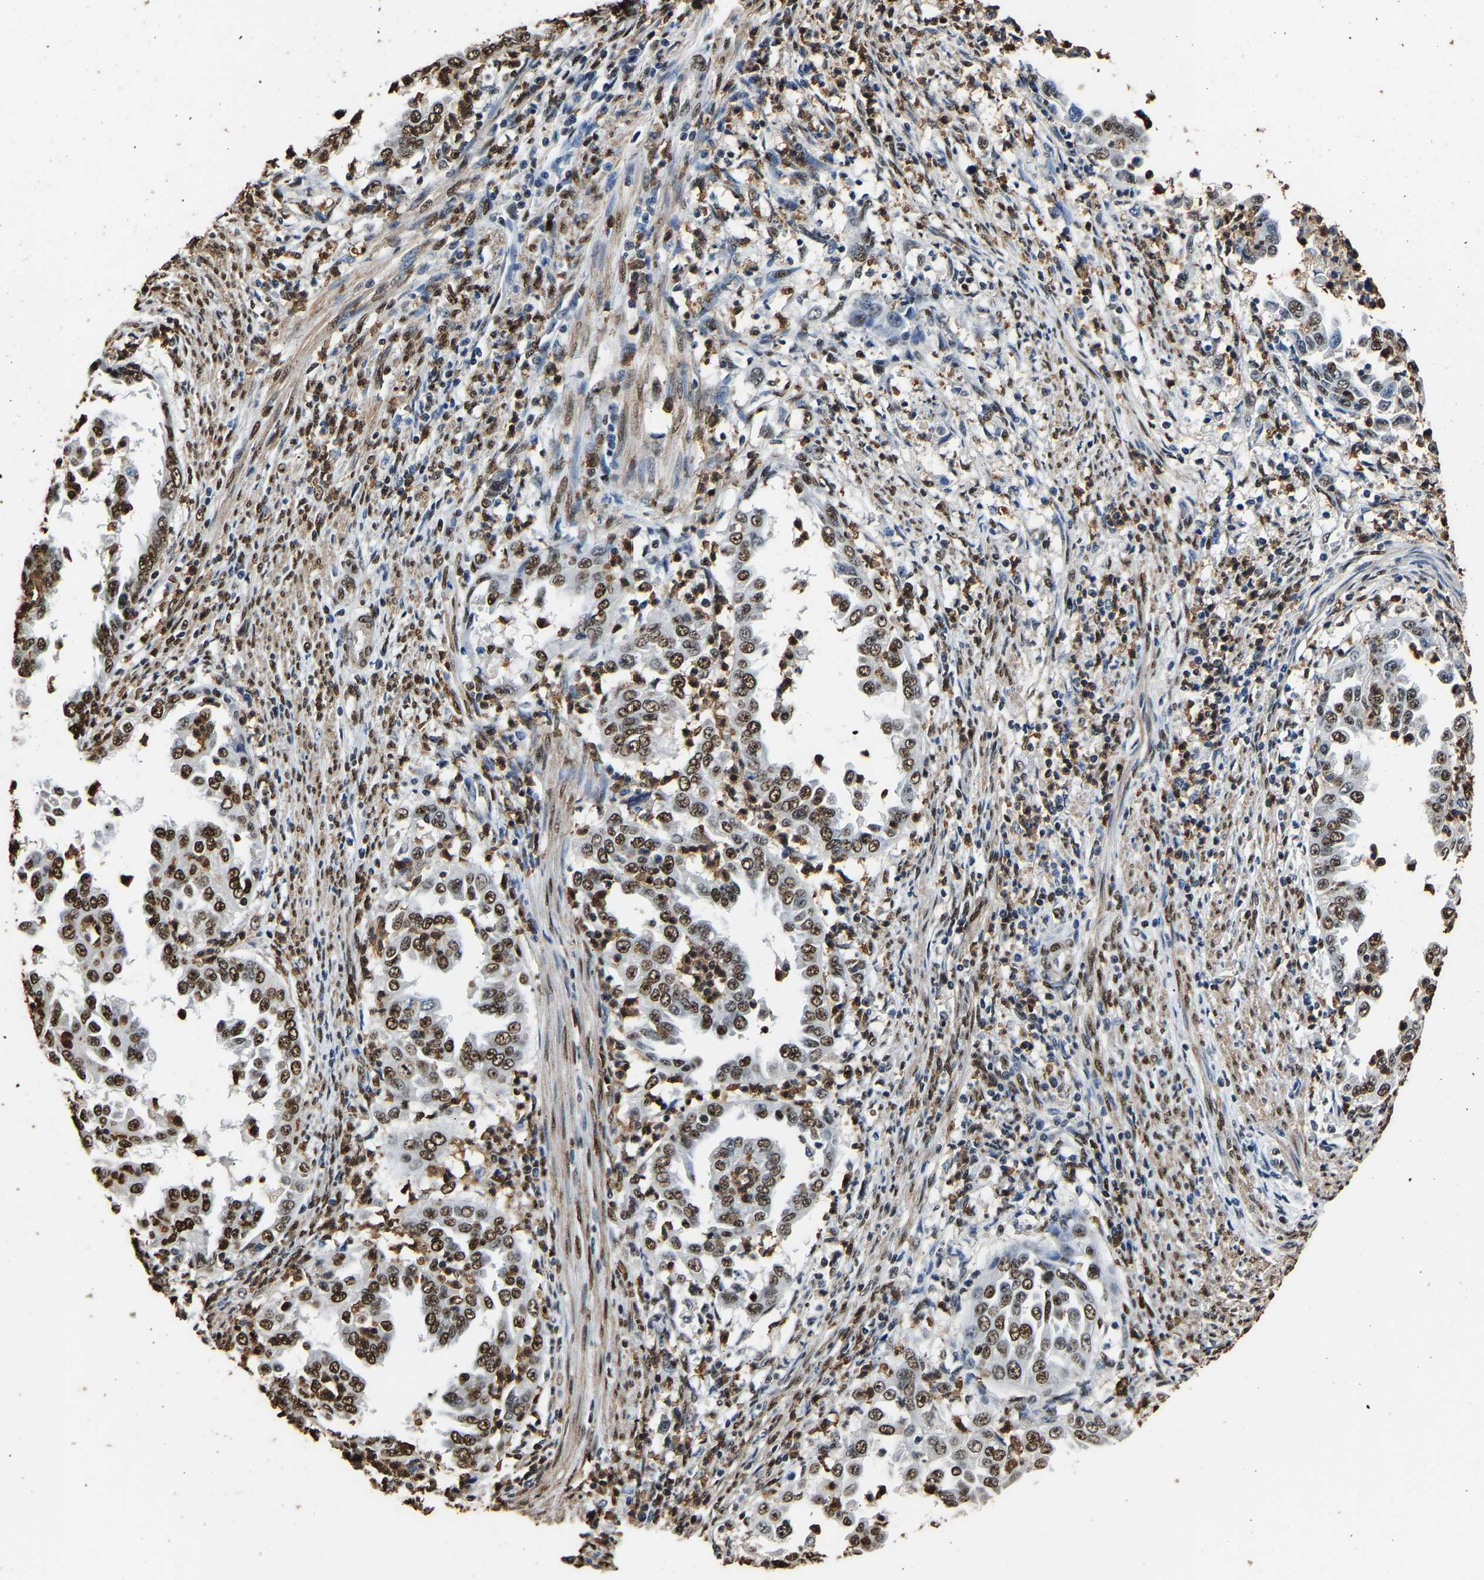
{"staining": {"intensity": "moderate", "quantity": ">75%", "location": "nuclear"}, "tissue": "endometrial cancer", "cell_type": "Tumor cells", "image_type": "cancer", "snomed": [{"axis": "morphology", "description": "Adenocarcinoma, NOS"}, {"axis": "topography", "description": "Endometrium"}], "caption": "Immunohistochemistry (IHC) (DAB) staining of endometrial cancer (adenocarcinoma) exhibits moderate nuclear protein positivity in about >75% of tumor cells.", "gene": "SAFB", "patient": {"sex": "female", "age": 85}}